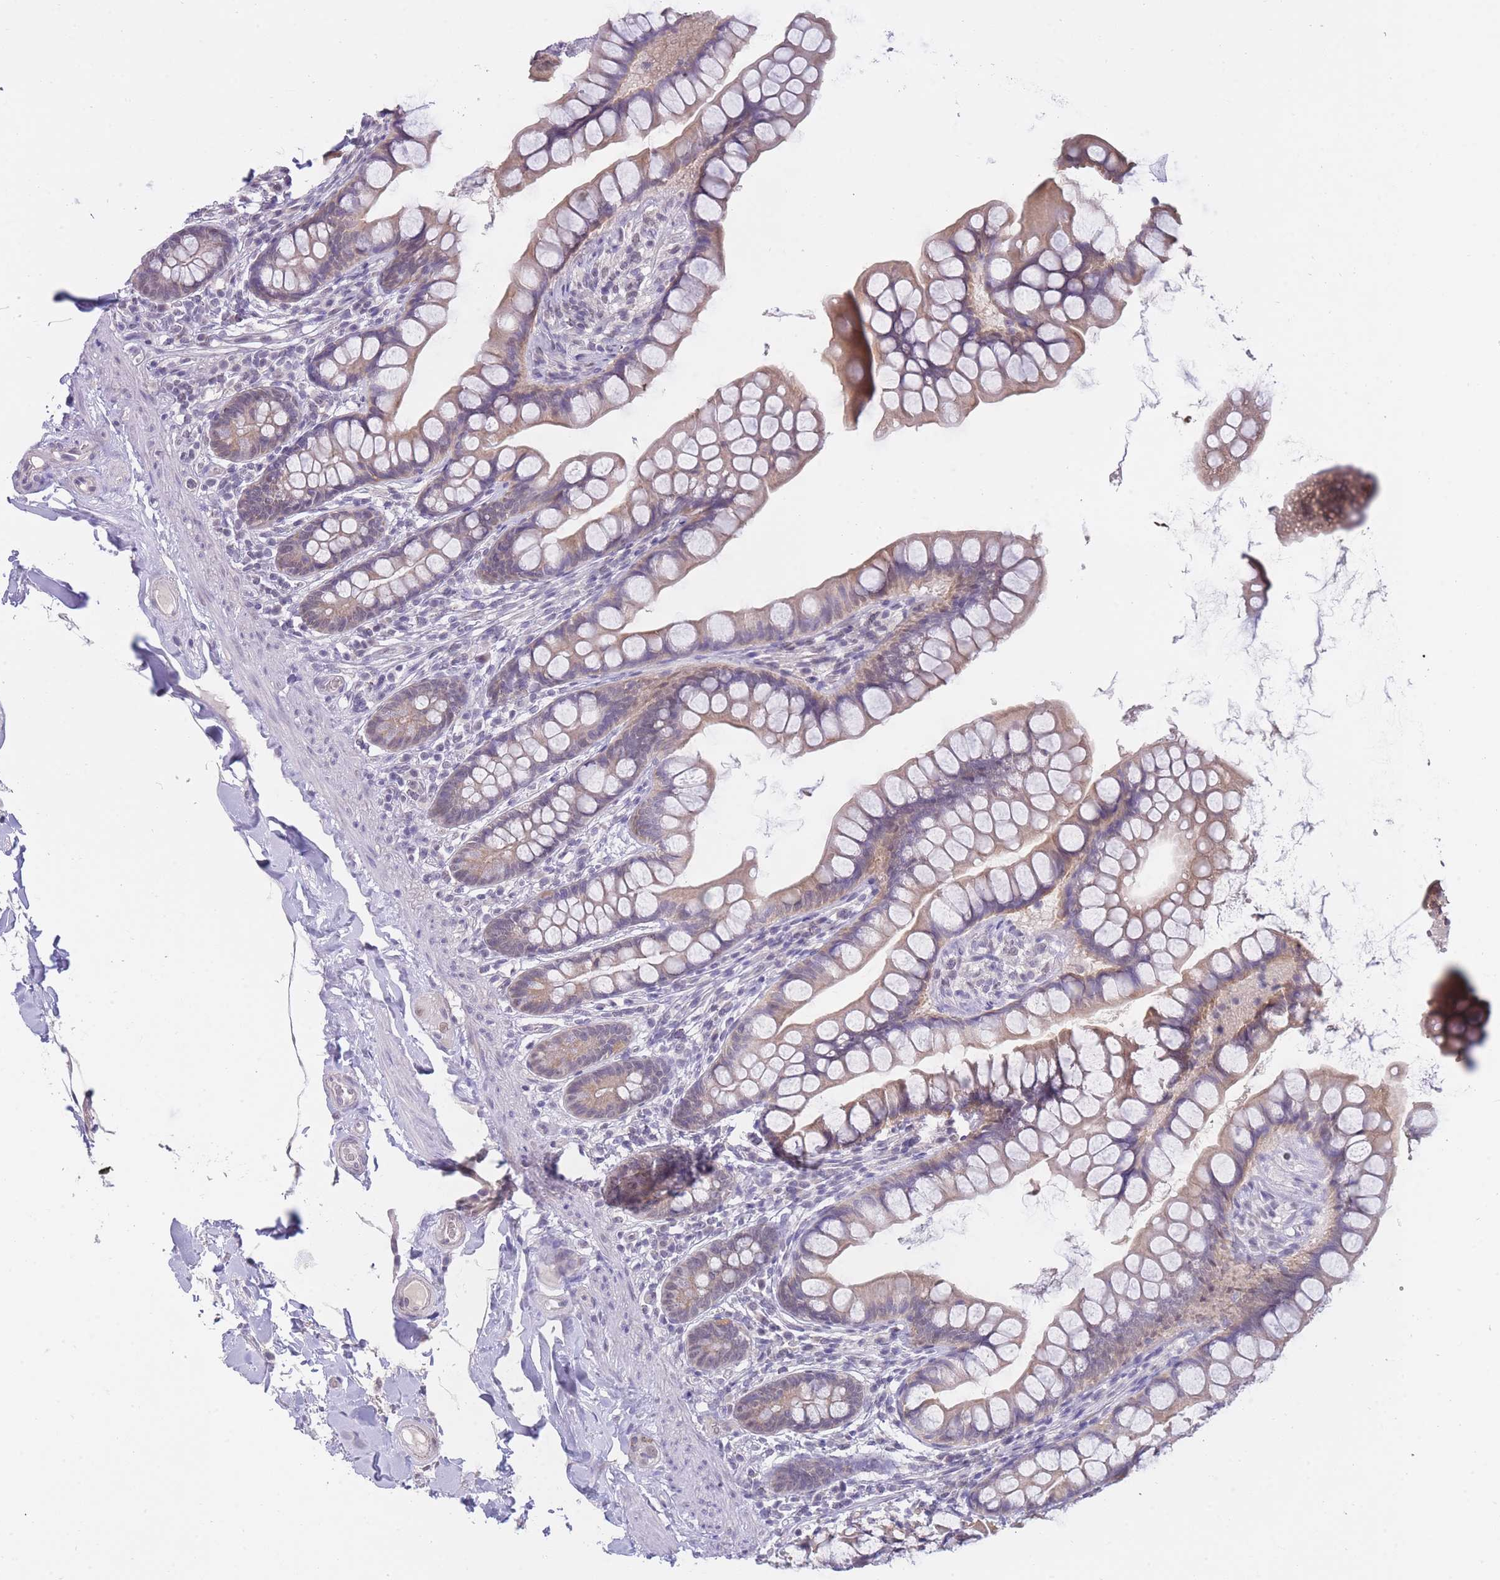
{"staining": {"intensity": "moderate", "quantity": ">75%", "location": "cytoplasmic/membranous"}, "tissue": "small intestine", "cell_type": "Glandular cells", "image_type": "normal", "snomed": [{"axis": "morphology", "description": "Normal tissue, NOS"}, {"axis": "topography", "description": "Small intestine"}], "caption": "The micrograph exhibits a brown stain indicating the presence of a protein in the cytoplasmic/membranous of glandular cells in small intestine. Using DAB (3,3'-diaminobenzidine) (brown) and hematoxylin (blue) stains, captured at high magnification using brightfield microscopy.", "gene": "GOLGA6L1", "patient": {"sex": "male", "age": 70}}